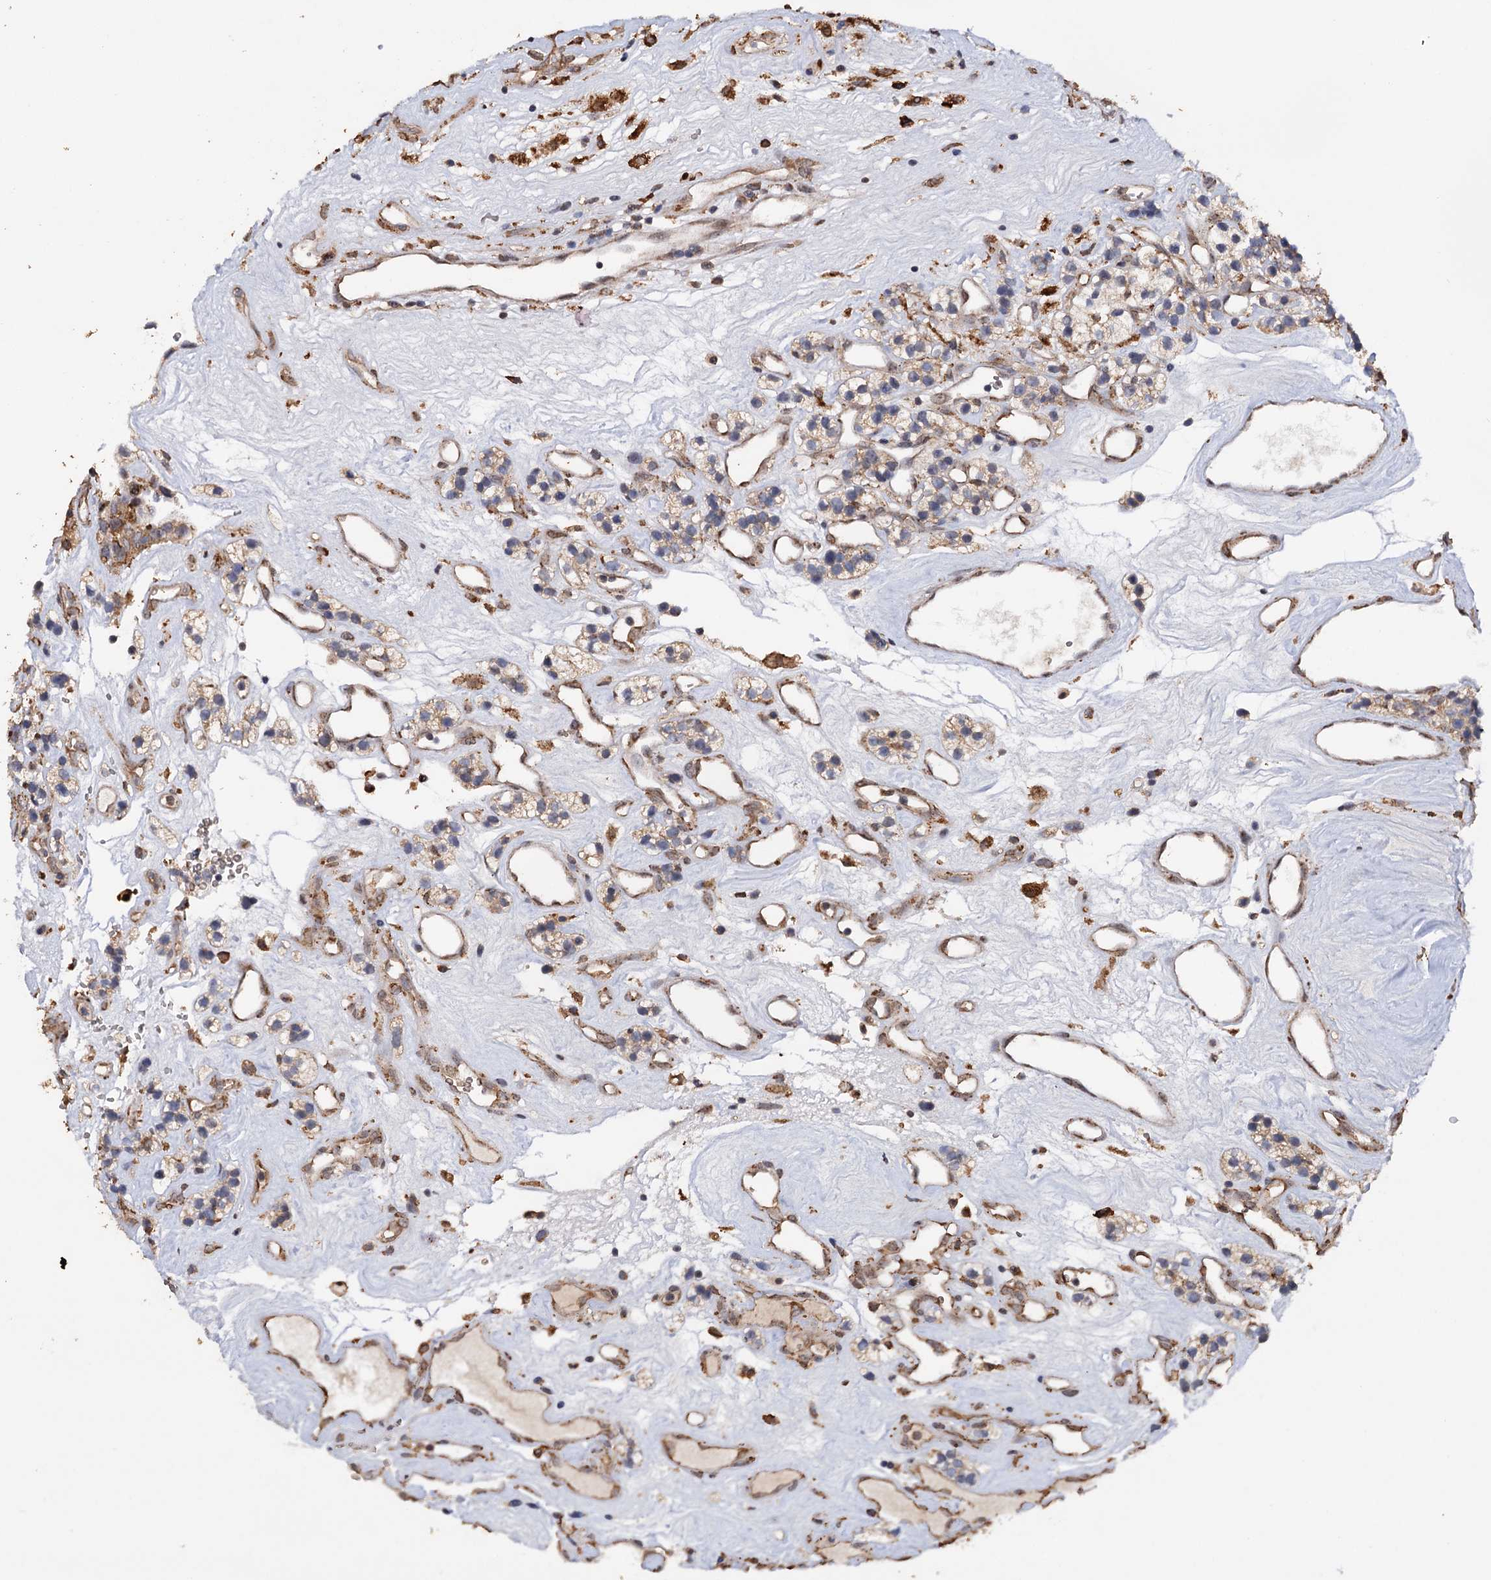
{"staining": {"intensity": "weak", "quantity": ">75%", "location": "cytoplasmic/membranous"}, "tissue": "renal cancer", "cell_type": "Tumor cells", "image_type": "cancer", "snomed": [{"axis": "morphology", "description": "Adenocarcinoma, NOS"}, {"axis": "topography", "description": "Kidney"}], "caption": "A high-resolution micrograph shows immunohistochemistry (IHC) staining of adenocarcinoma (renal), which demonstrates weak cytoplasmic/membranous positivity in about >75% of tumor cells.", "gene": "TBC1D12", "patient": {"sex": "female", "age": 57}}